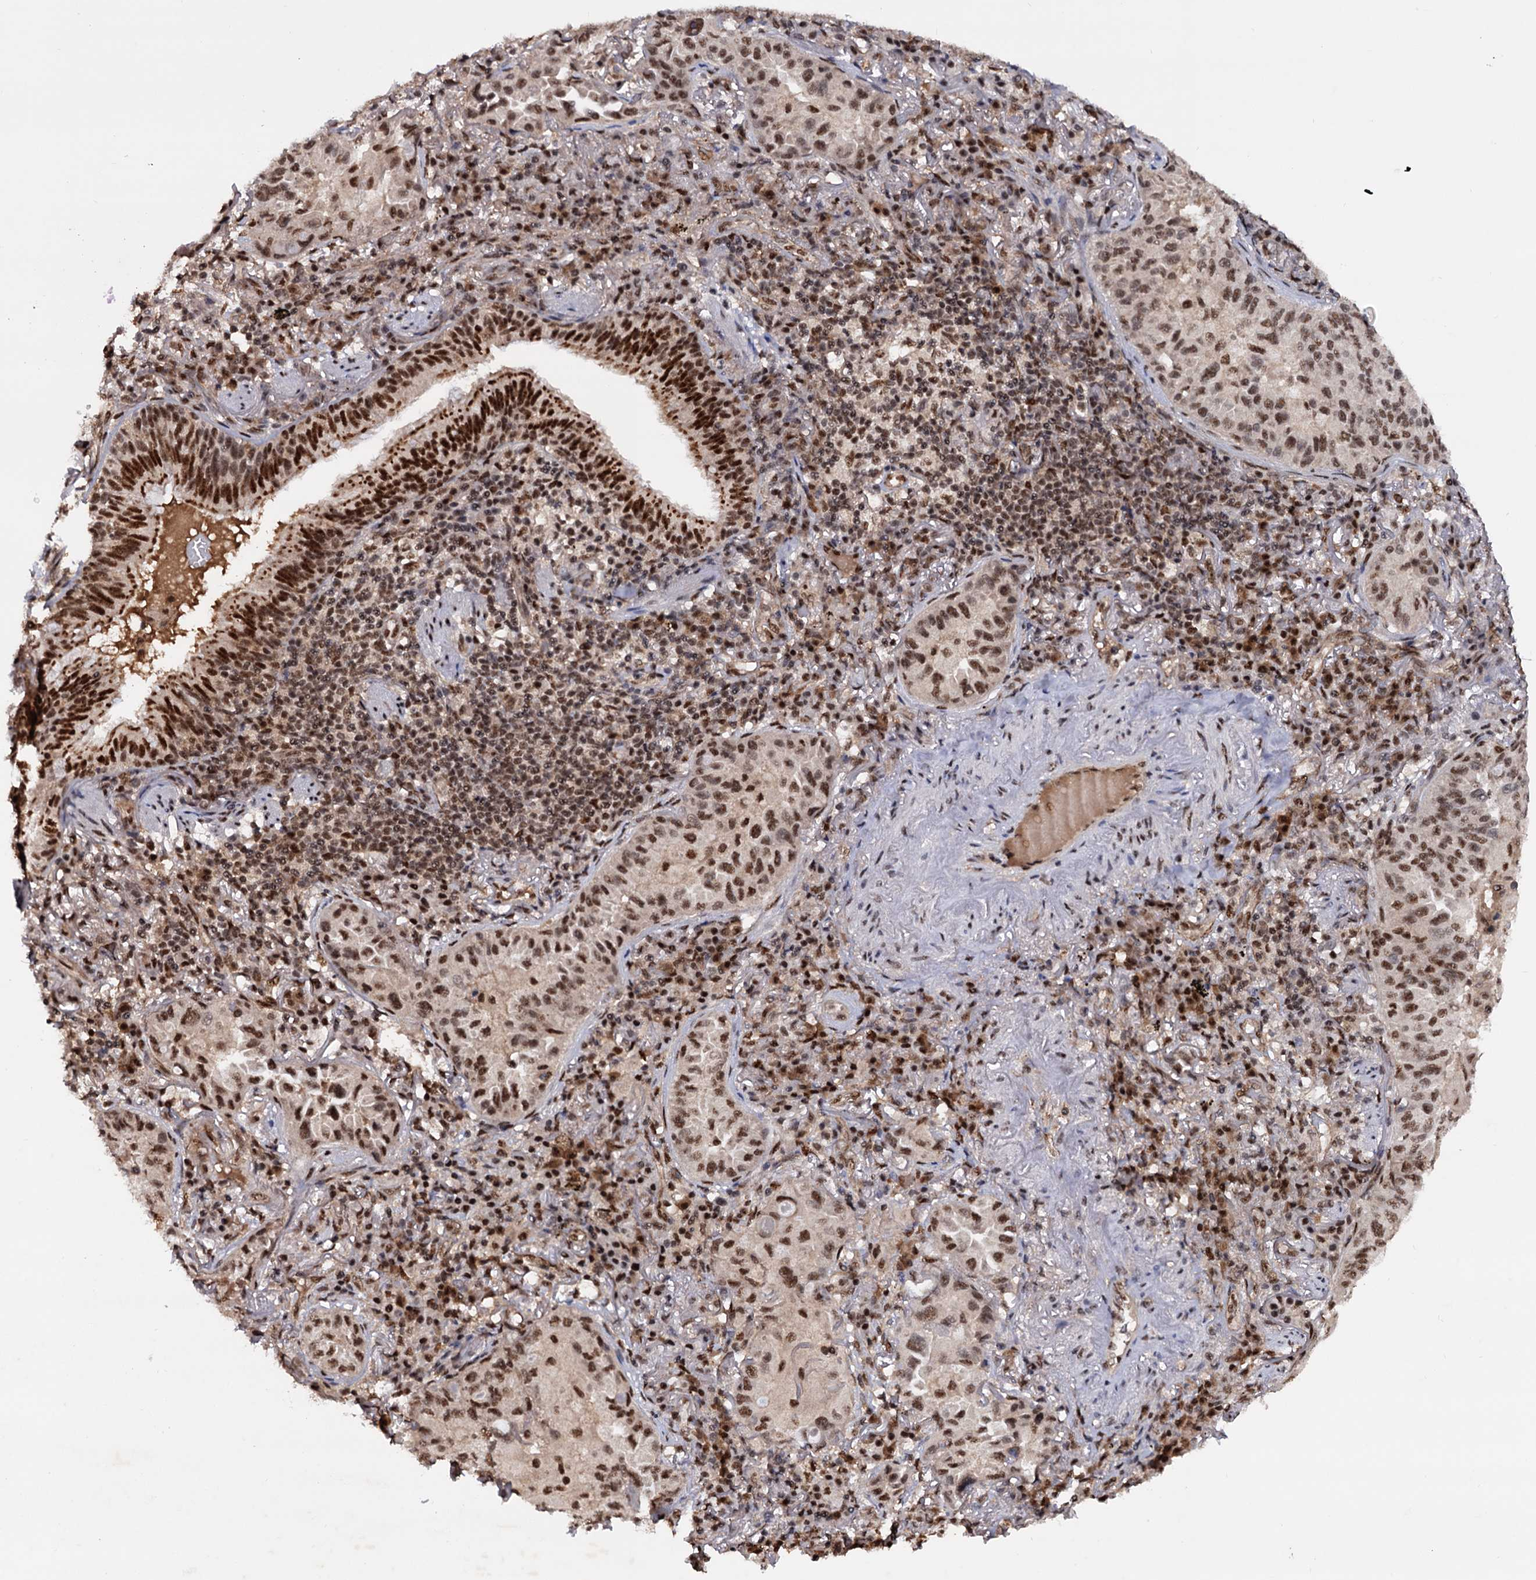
{"staining": {"intensity": "moderate", "quantity": ">75%", "location": "nuclear"}, "tissue": "lung cancer", "cell_type": "Tumor cells", "image_type": "cancer", "snomed": [{"axis": "morphology", "description": "Adenocarcinoma, NOS"}, {"axis": "topography", "description": "Lung"}], "caption": "The image demonstrates a brown stain indicating the presence of a protein in the nuclear of tumor cells in lung adenocarcinoma.", "gene": "TBC1D12", "patient": {"sex": "female", "age": 69}}